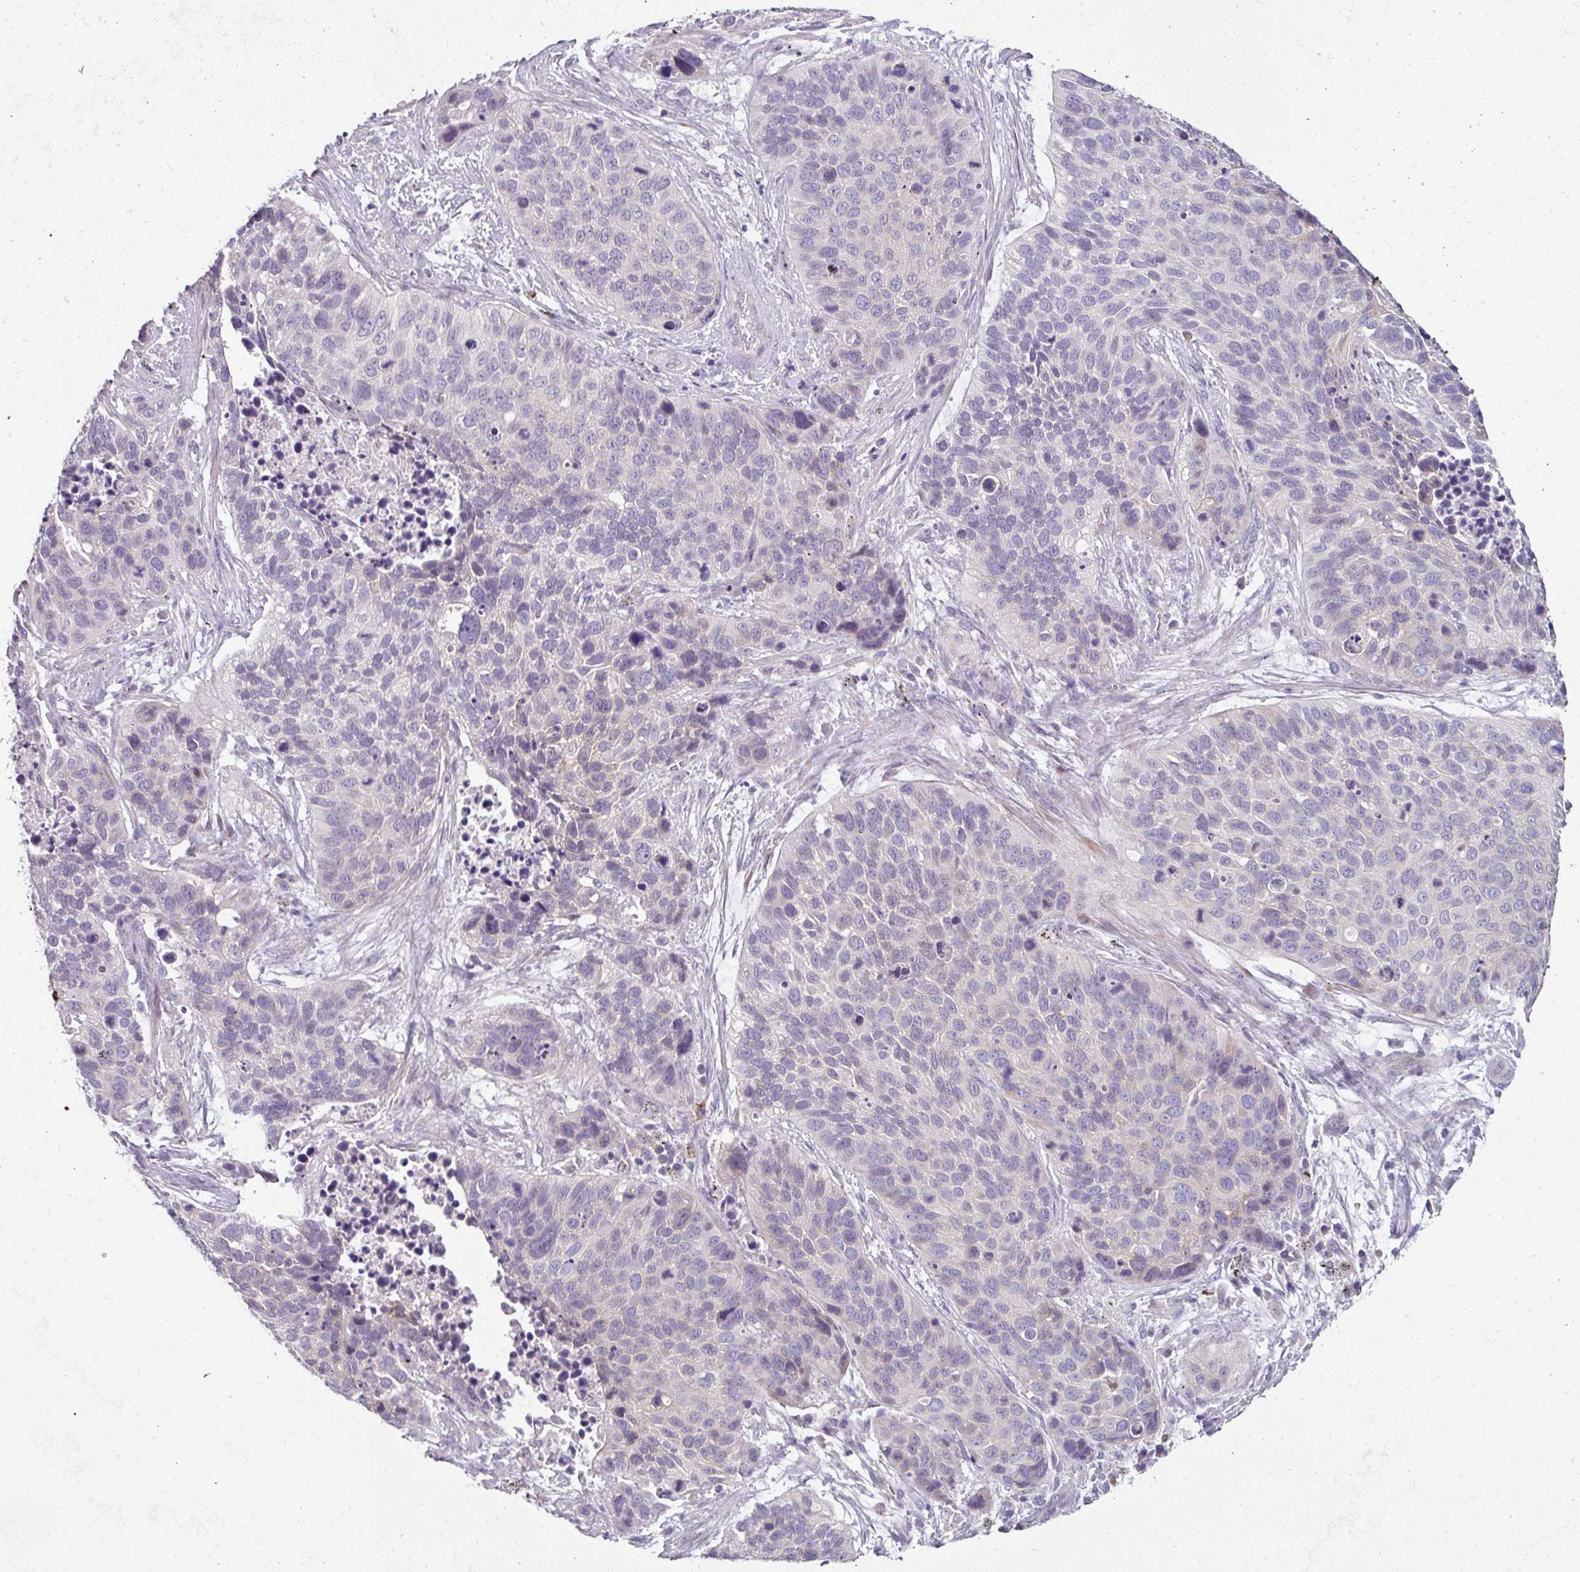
{"staining": {"intensity": "negative", "quantity": "none", "location": "none"}, "tissue": "lung cancer", "cell_type": "Tumor cells", "image_type": "cancer", "snomed": [{"axis": "morphology", "description": "Squamous cell carcinoma, NOS"}, {"axis": "topography", "description": "Lung"}], "caption": "This is an immunohistochemistry histopathology image of human lung cancer. There is no positivity in tumor cells.", "gene": "FHAD1", "patient": {"sex": "male", "age": 62}}